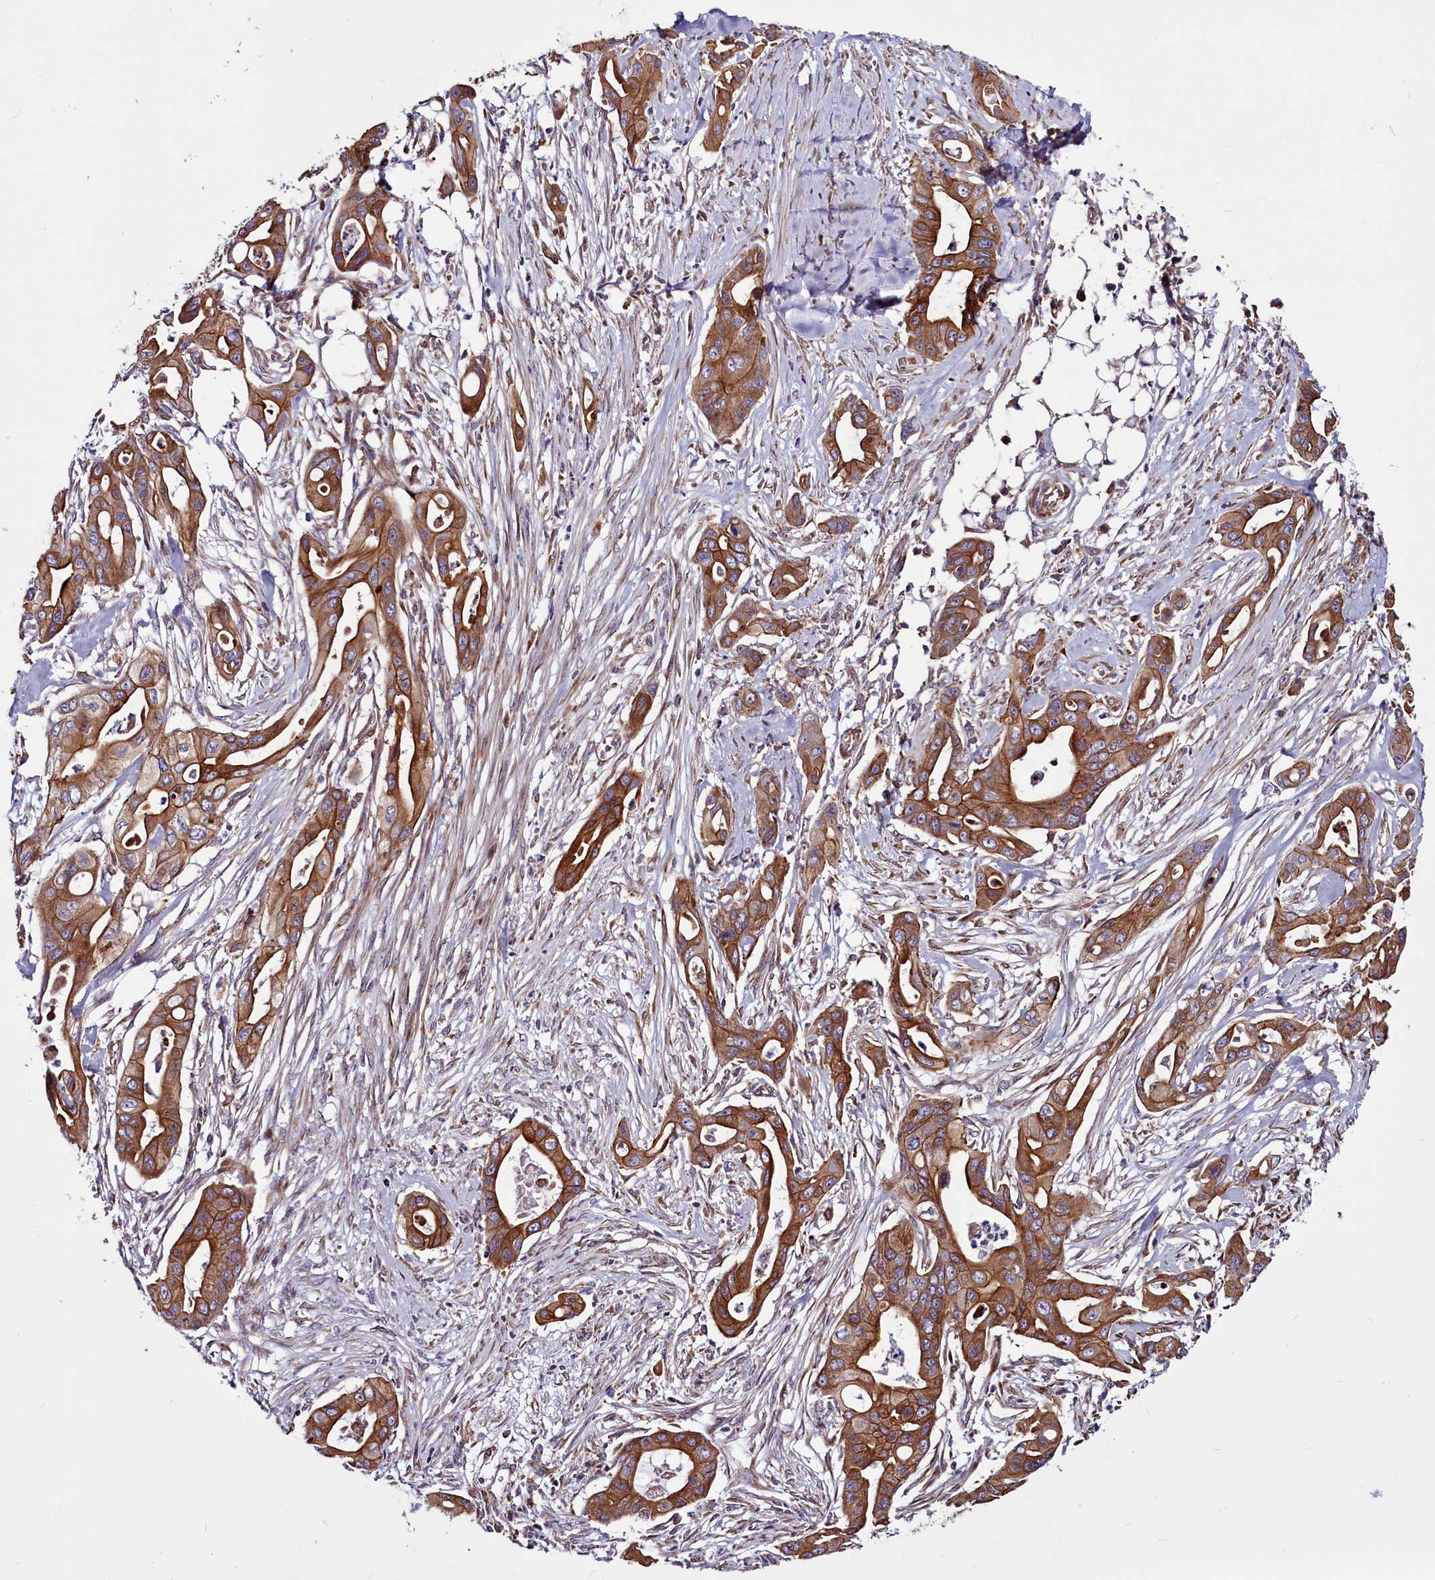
{"staining": {"intensity": "moderate", "quantity": ">75%", "location": "cytoplasmic/membranous"}, "tissue": "ovarian cancer", "cell_type": "Tumor cells", "image_type": "cancer", "snomed": [{"axis": "morphology", "description": "Cystadenocarcinoma, mucinous, NOS"}, {"axis": "topography", "description": "Ovary"}], "caption": "Moderate cytoplasmic/membranous positivity for a protein is seen in approximately >75% of tumor cells of ovarian cancer (mucinous cystadenocarcinoma) using immunohistochemistry.", "gene": "MCRIP1", "patient": {"sex": "female", "age": 70}}